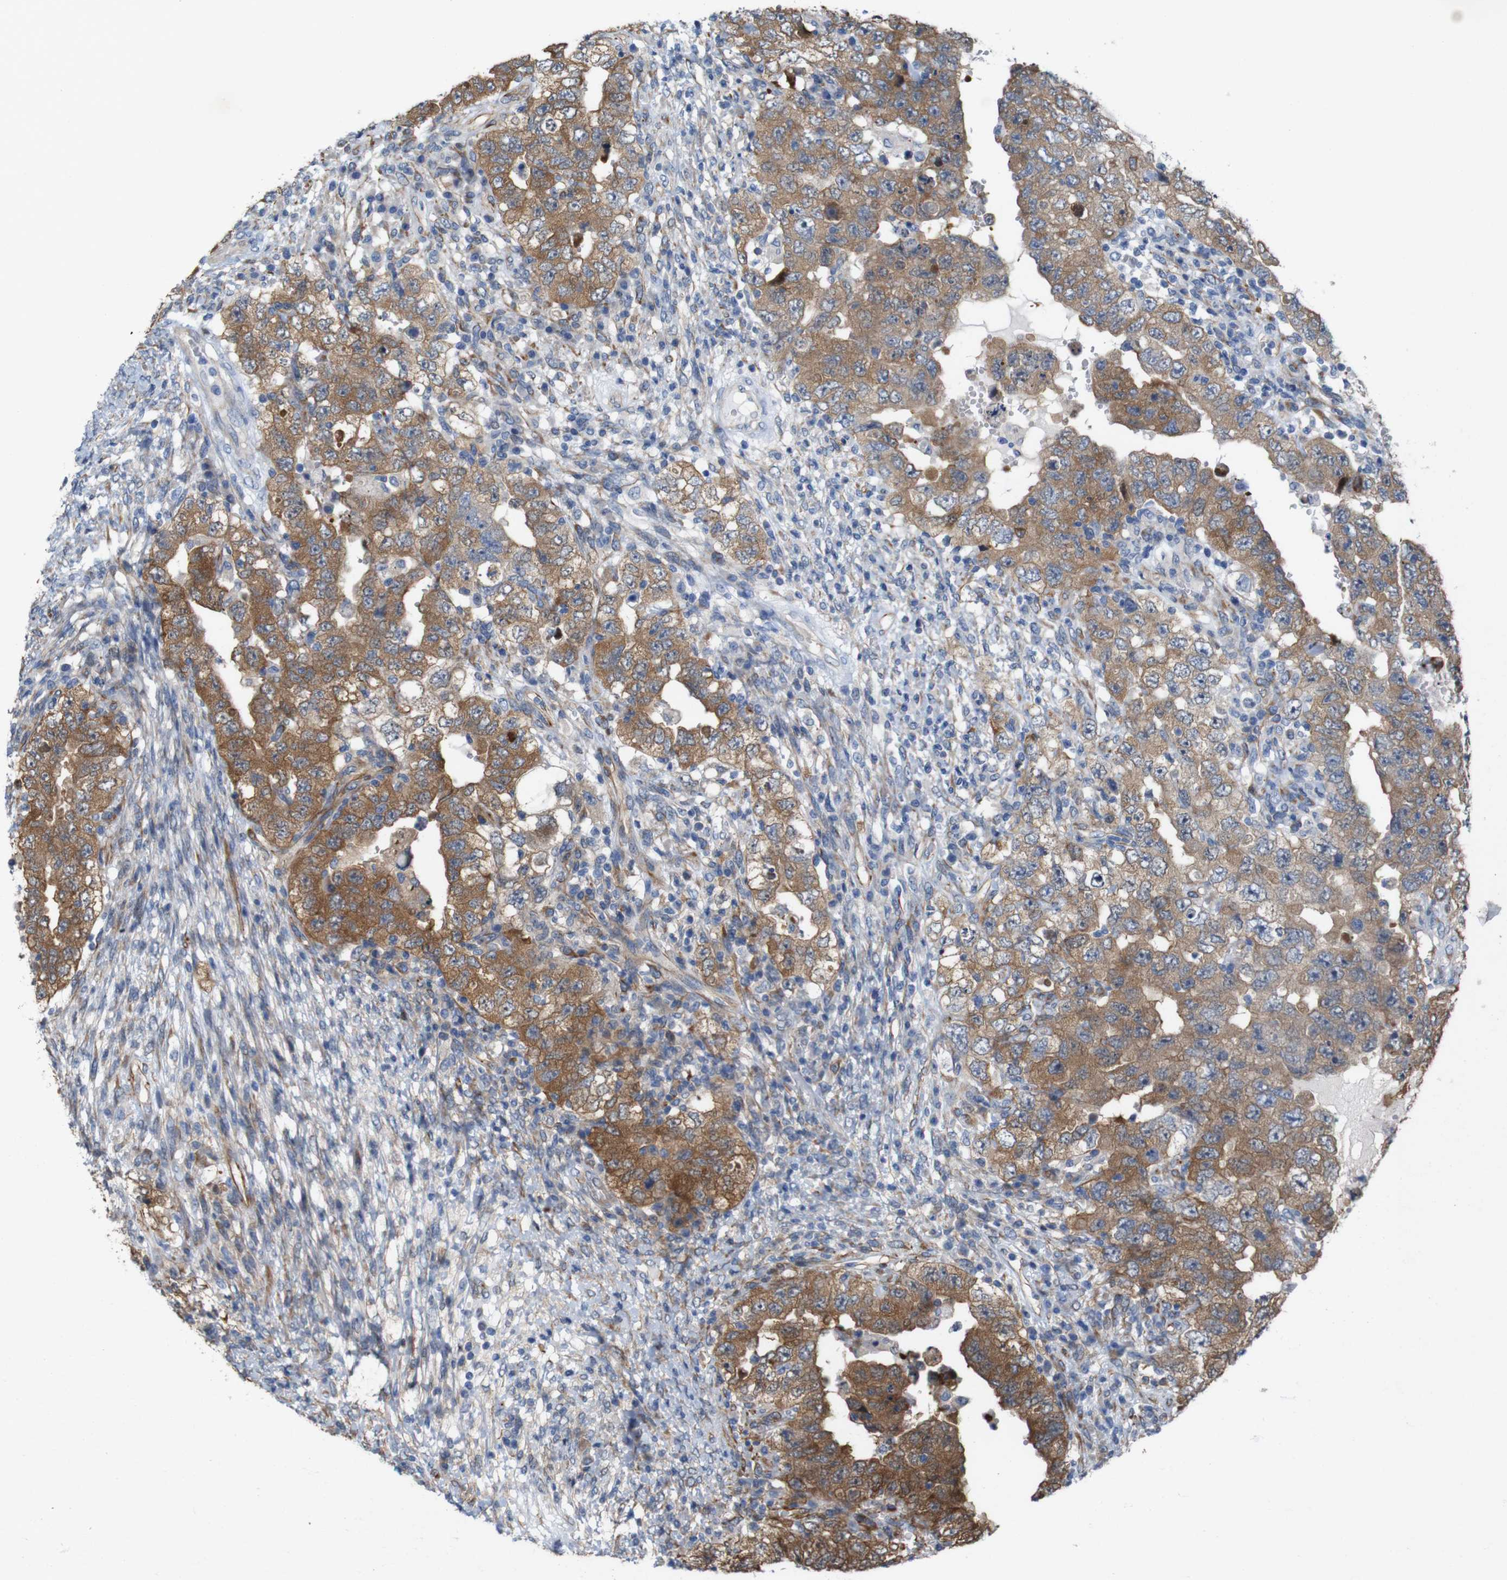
{"staining": {"intensity": "moderate", "quantity": ">75%", "location": "cytoplasmic/membranous"}, "tissue": "testis cancer", "cell_type": "Tumor cells", "image_type": "cancer", "snomed": [{"axis": "morphology", "description": "Carcinoma, Embryonal, NOS"}, {"axis": "topography", "description": "Testis"}], "caption": "The micrograph exhibits a brown stain indicating the presence of a protein in the cytoplasmic/membranous of tumor cells in embryonal carcinoma (testis).", "gene": "JPH1", "patient": {"sex": "male", "age": 26}}